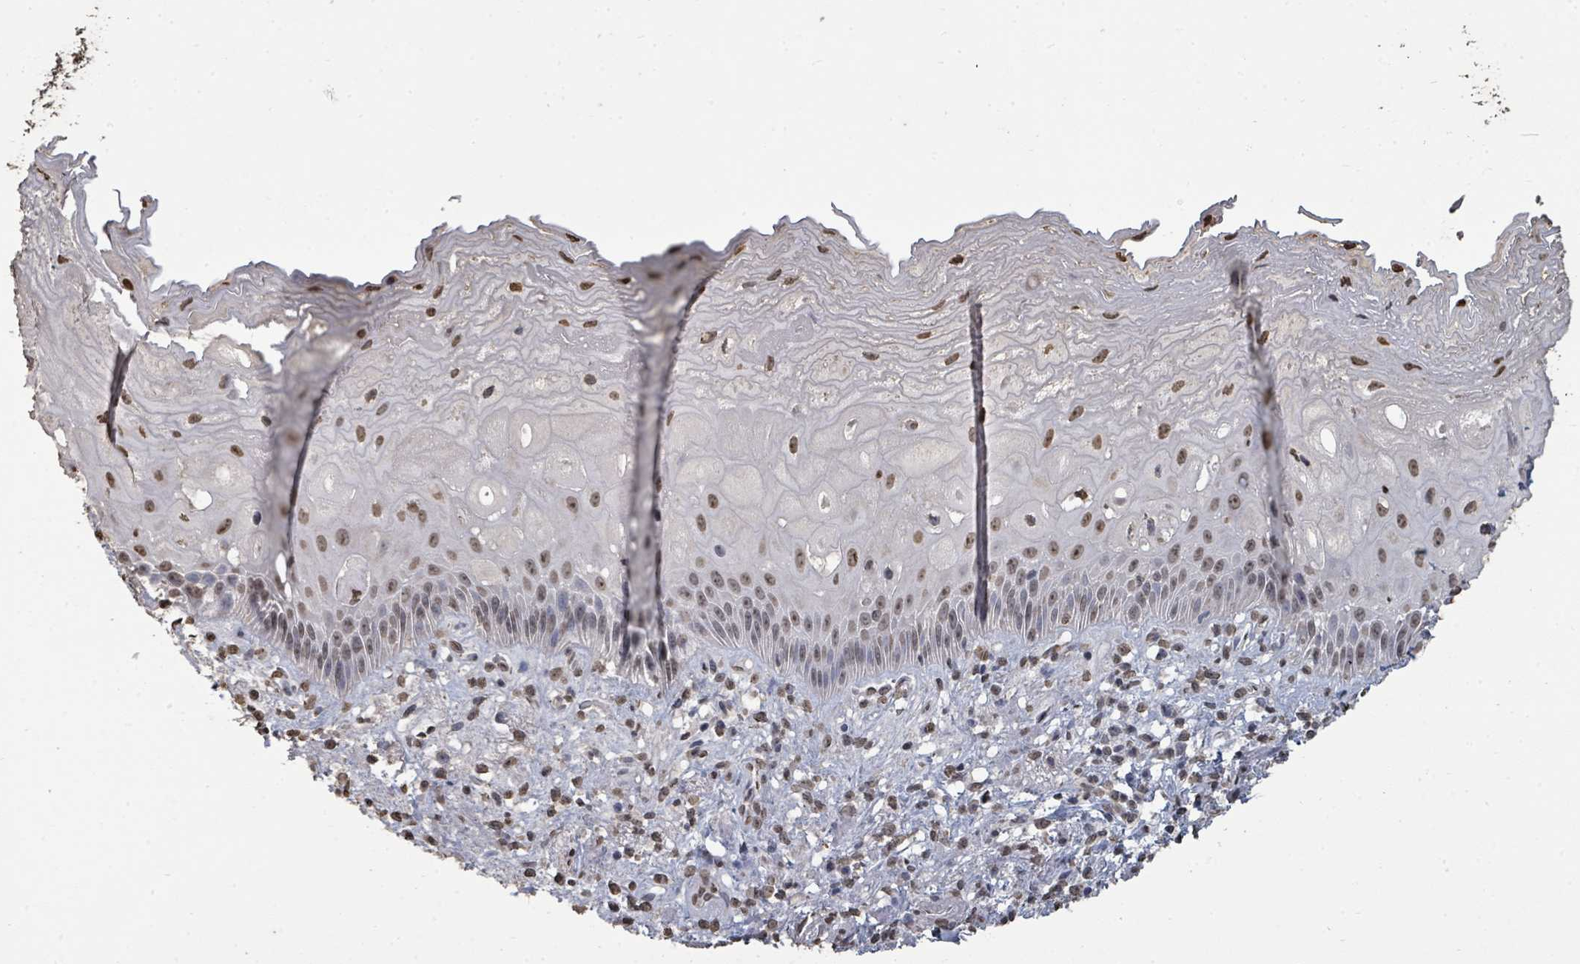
{"staining": {"intensity": "moderate", "quantity": ">75%", "location": "nuclear"}, "tissue": "esophagus", "cell_type": "Squamous epithelial cells", "image_type": "normal", "snomed": [{"axis": "morphology", "description": "Normal tissue, NOS"}, {"axis": "topography", "description": "Esophagus"}], "caption": "Immunohistochemical staining of benign human esophagus displays medium levels of moderate nuclear positivity in about >75% of squamous epithelial cells.", "gene": "MRPS12", "patient": {"sex": "male", "age": 60}}